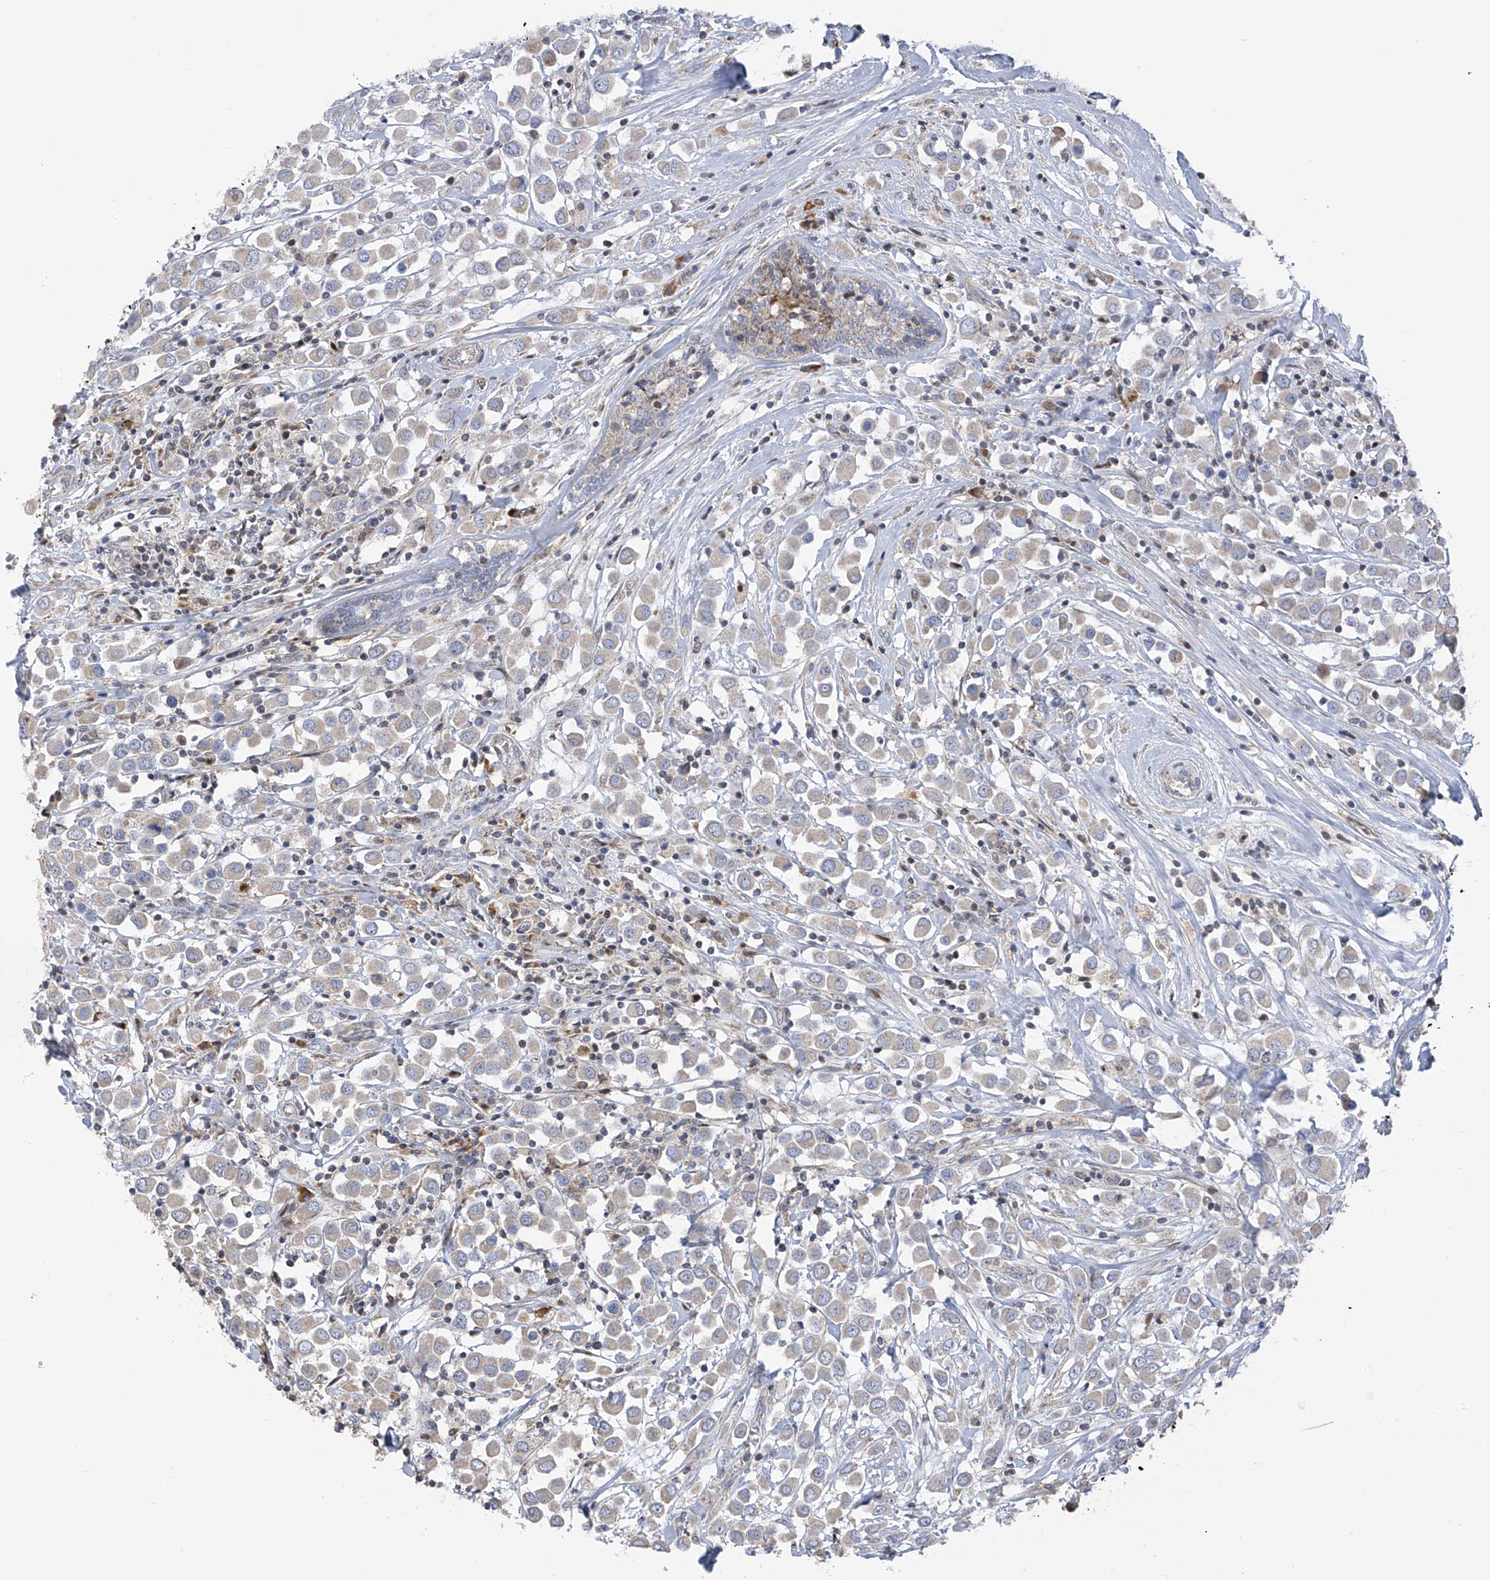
{"staining": {"intensity": "negative", "quantity": "none", "location": "none"}, "tissue": "breast cancer", "cell_type": "Tumor cells", "image_type": "cancer", "snomed": [{"axis": "morphology", "description": "Duct carcinoma"}, {"axis": "topography", "description": "Breast"}], "caption": "A high-resolution photomicrograph shows IHC staining of breast cancer, which displays no significant expression in tumor cells.", "gene": "SLCO4A1", "patient": {"sex": "female", "age": 61}}